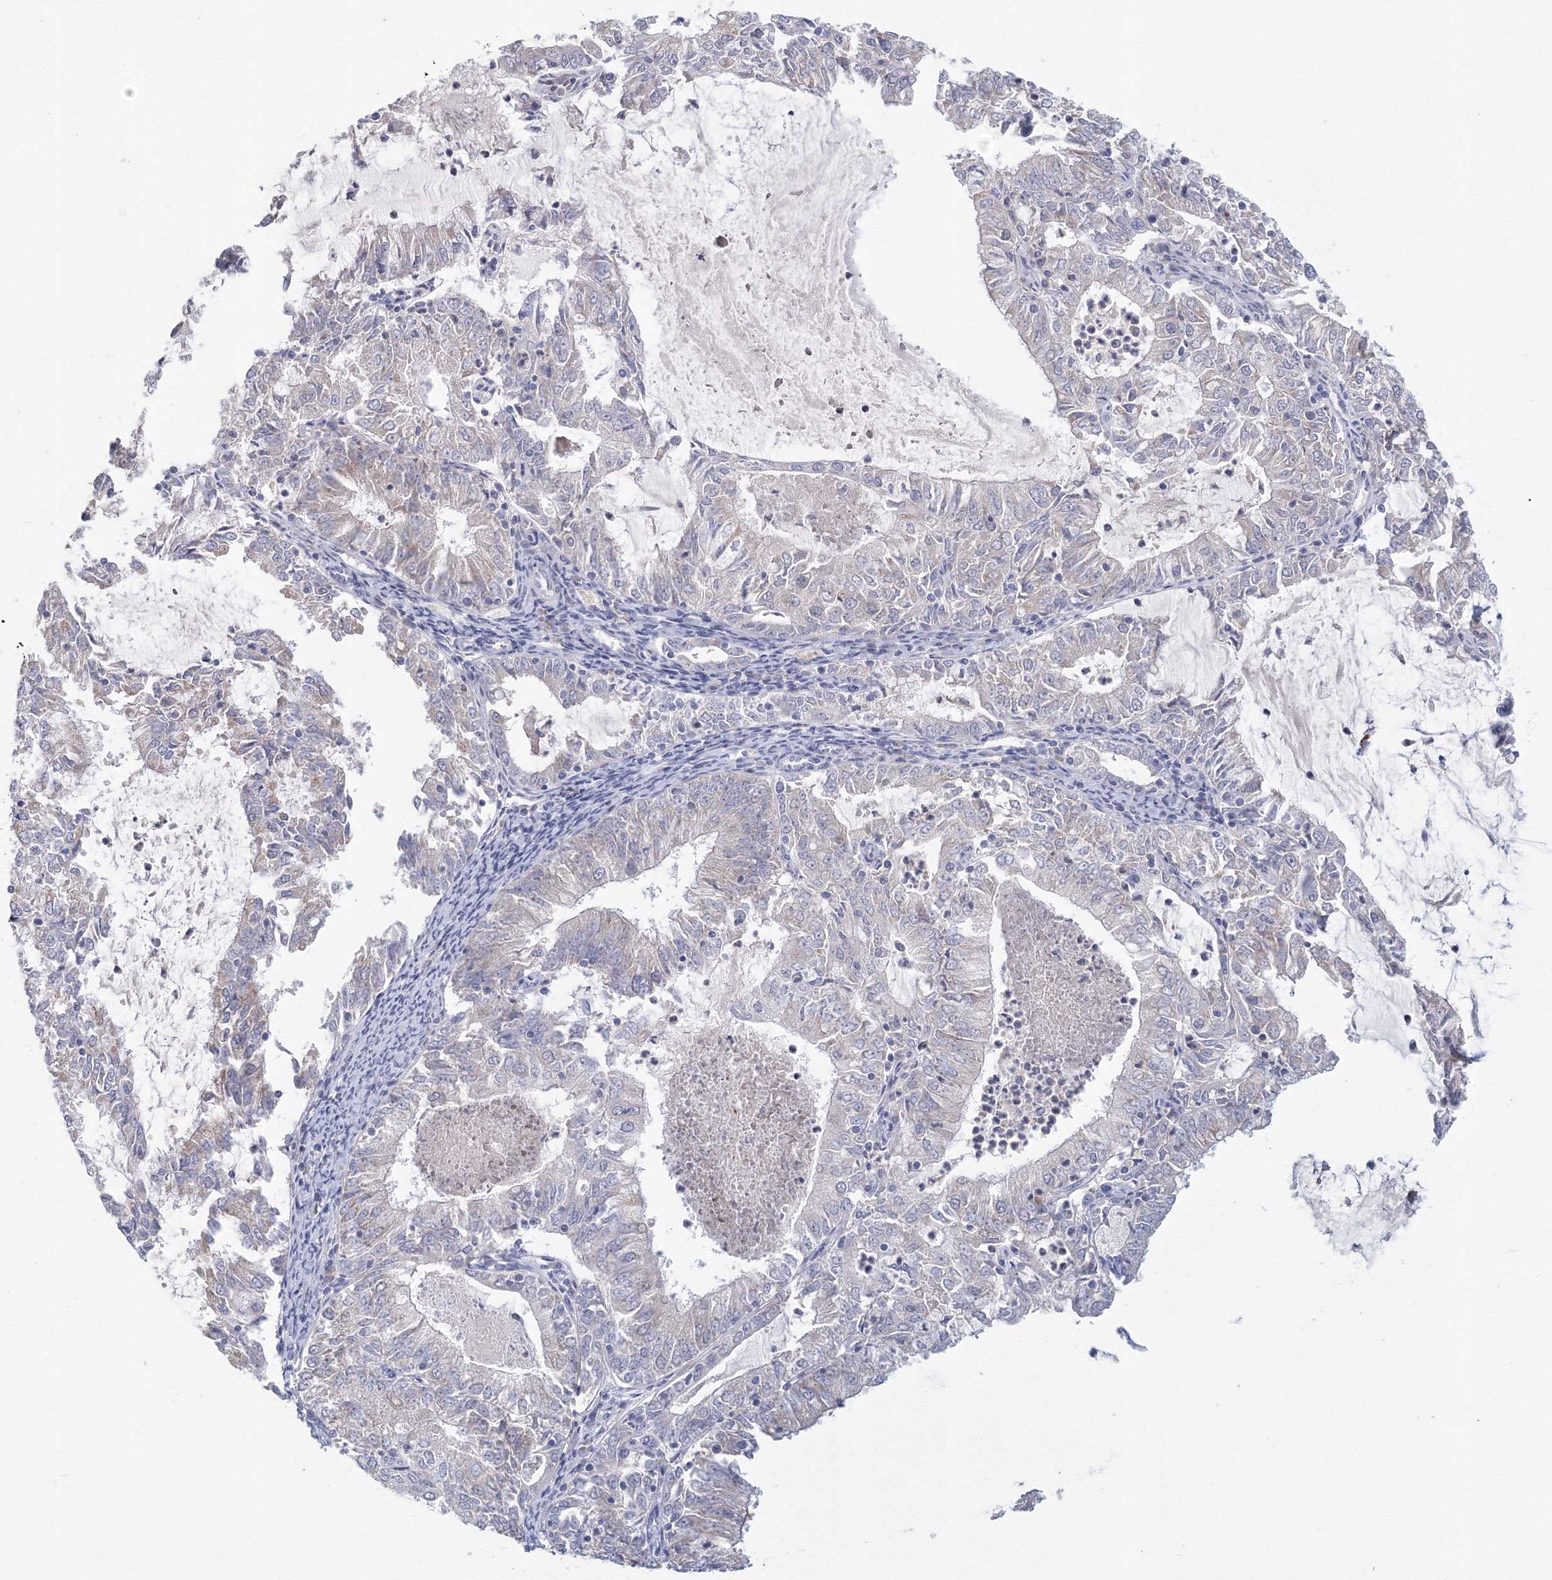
{"staining": {"intensity": "negative", "quantity": "none", "location": "none"}, "tissue": "endometrial cancer", "cell_type": "Tumor cells", "image_type": "cancer", "snomed": [{"axis": "morphology", "description": "Adenocarcinoma, NOS"}, {"axis": "topography", "description": "Endometrium"}], "caption": "DAB immunohistochemical staining of human endometrial cancer (adenocarcinoma) displays no significant expression in tumor cells. The staining is performed using DAB brown chromogen with nuclei counter-stained in using hematoxylin.", "gene": "TACC2", "patient": {"sex": "female", "age": 57}}